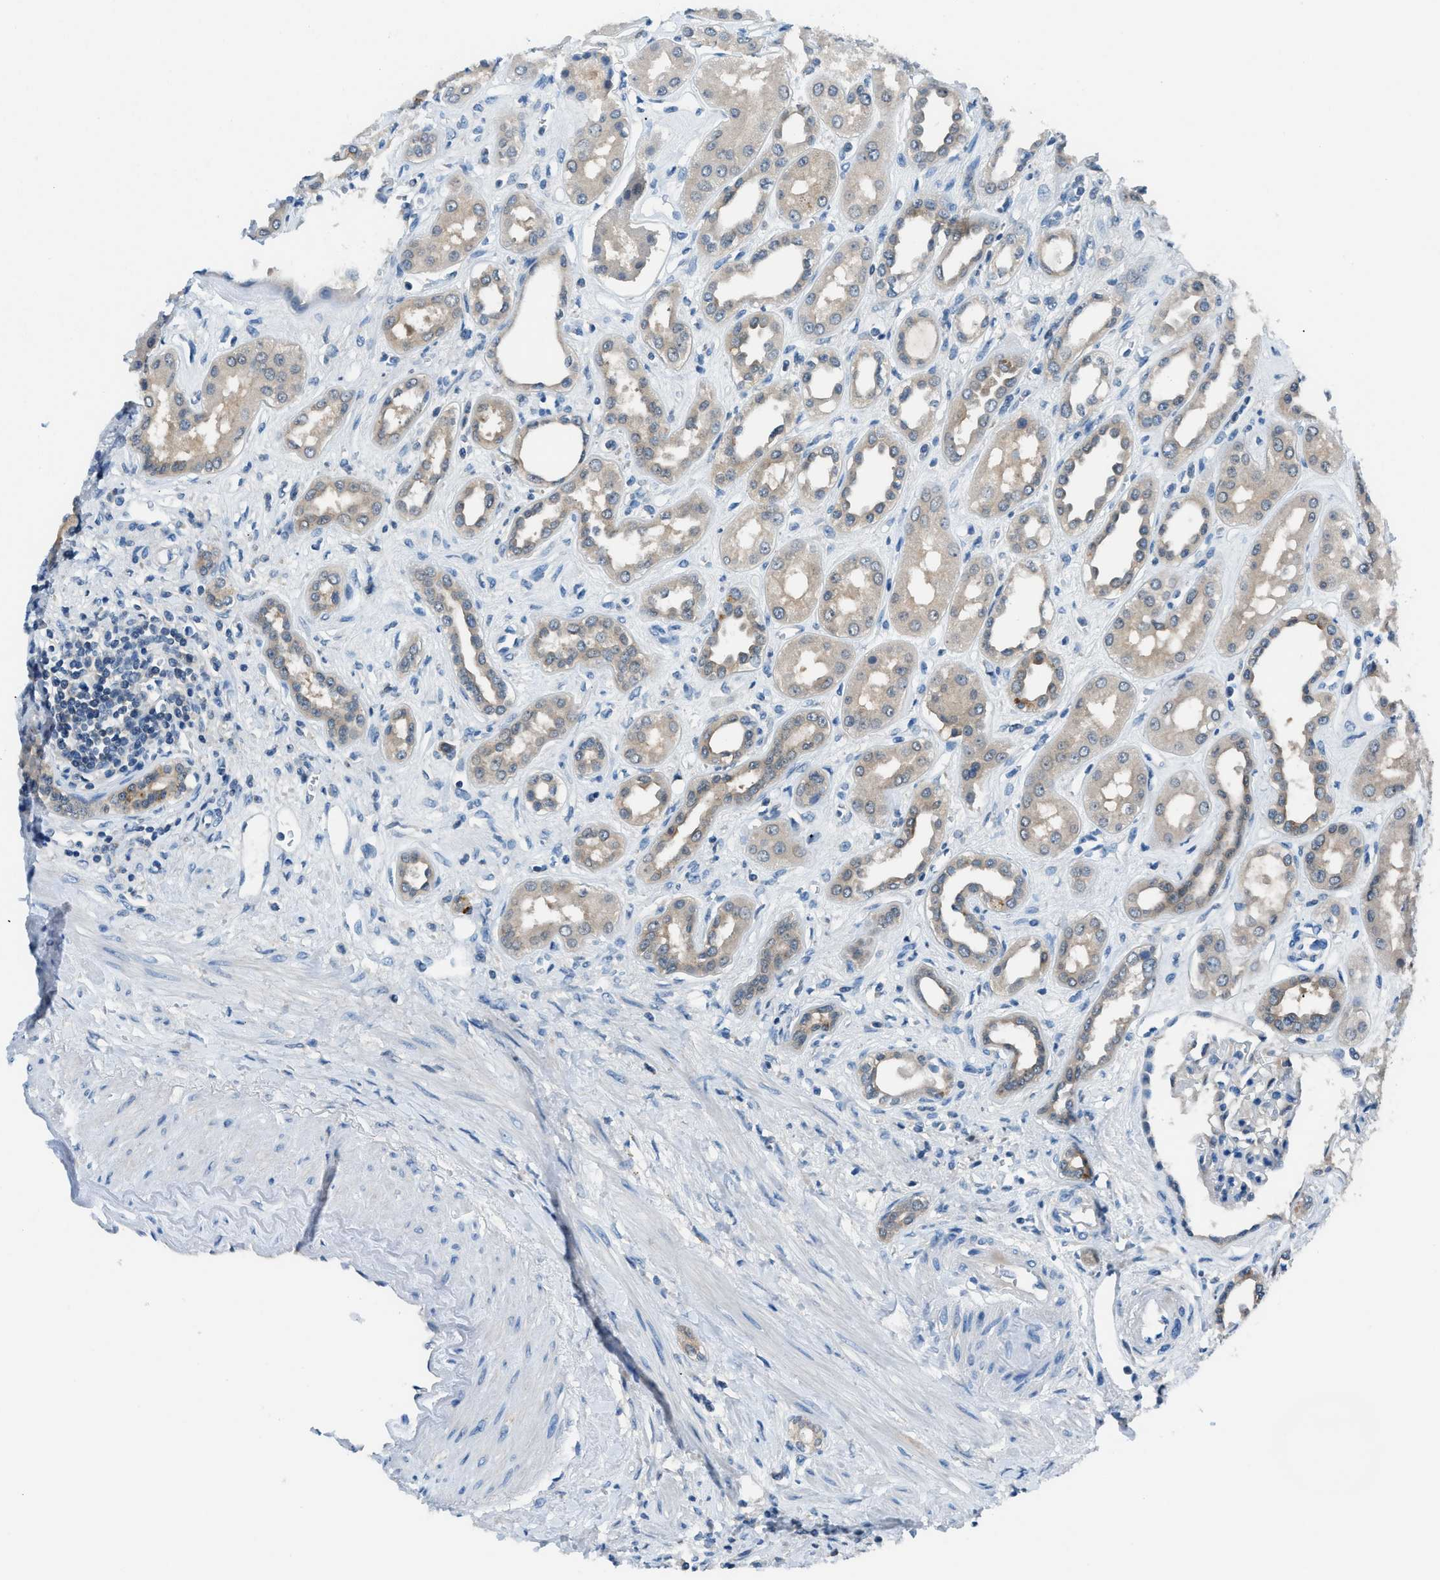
{"staining": {"intensity": "negative", "quantity": "none", "location": "none"}, "tissue": "kidney", "cell_type": "Cells in glomeruli", "image_type": "normal", "snomed": [{"axis": "morphology", "description": "Normal tissue, NOS"}, {"axis": "topography", "description": "Kidney"}], "caption": "An IHC photomicrograph of benign kidney is shown. There is no staining in cells in glomeruli of kidney. (DAB (3,3'-diaminobenzidine) immunohistochemistry (IHC) visualized using brightfield microscopy, high magnification).", "gene": "ACP1", "patient": {"sex": "male", "age": 59}}